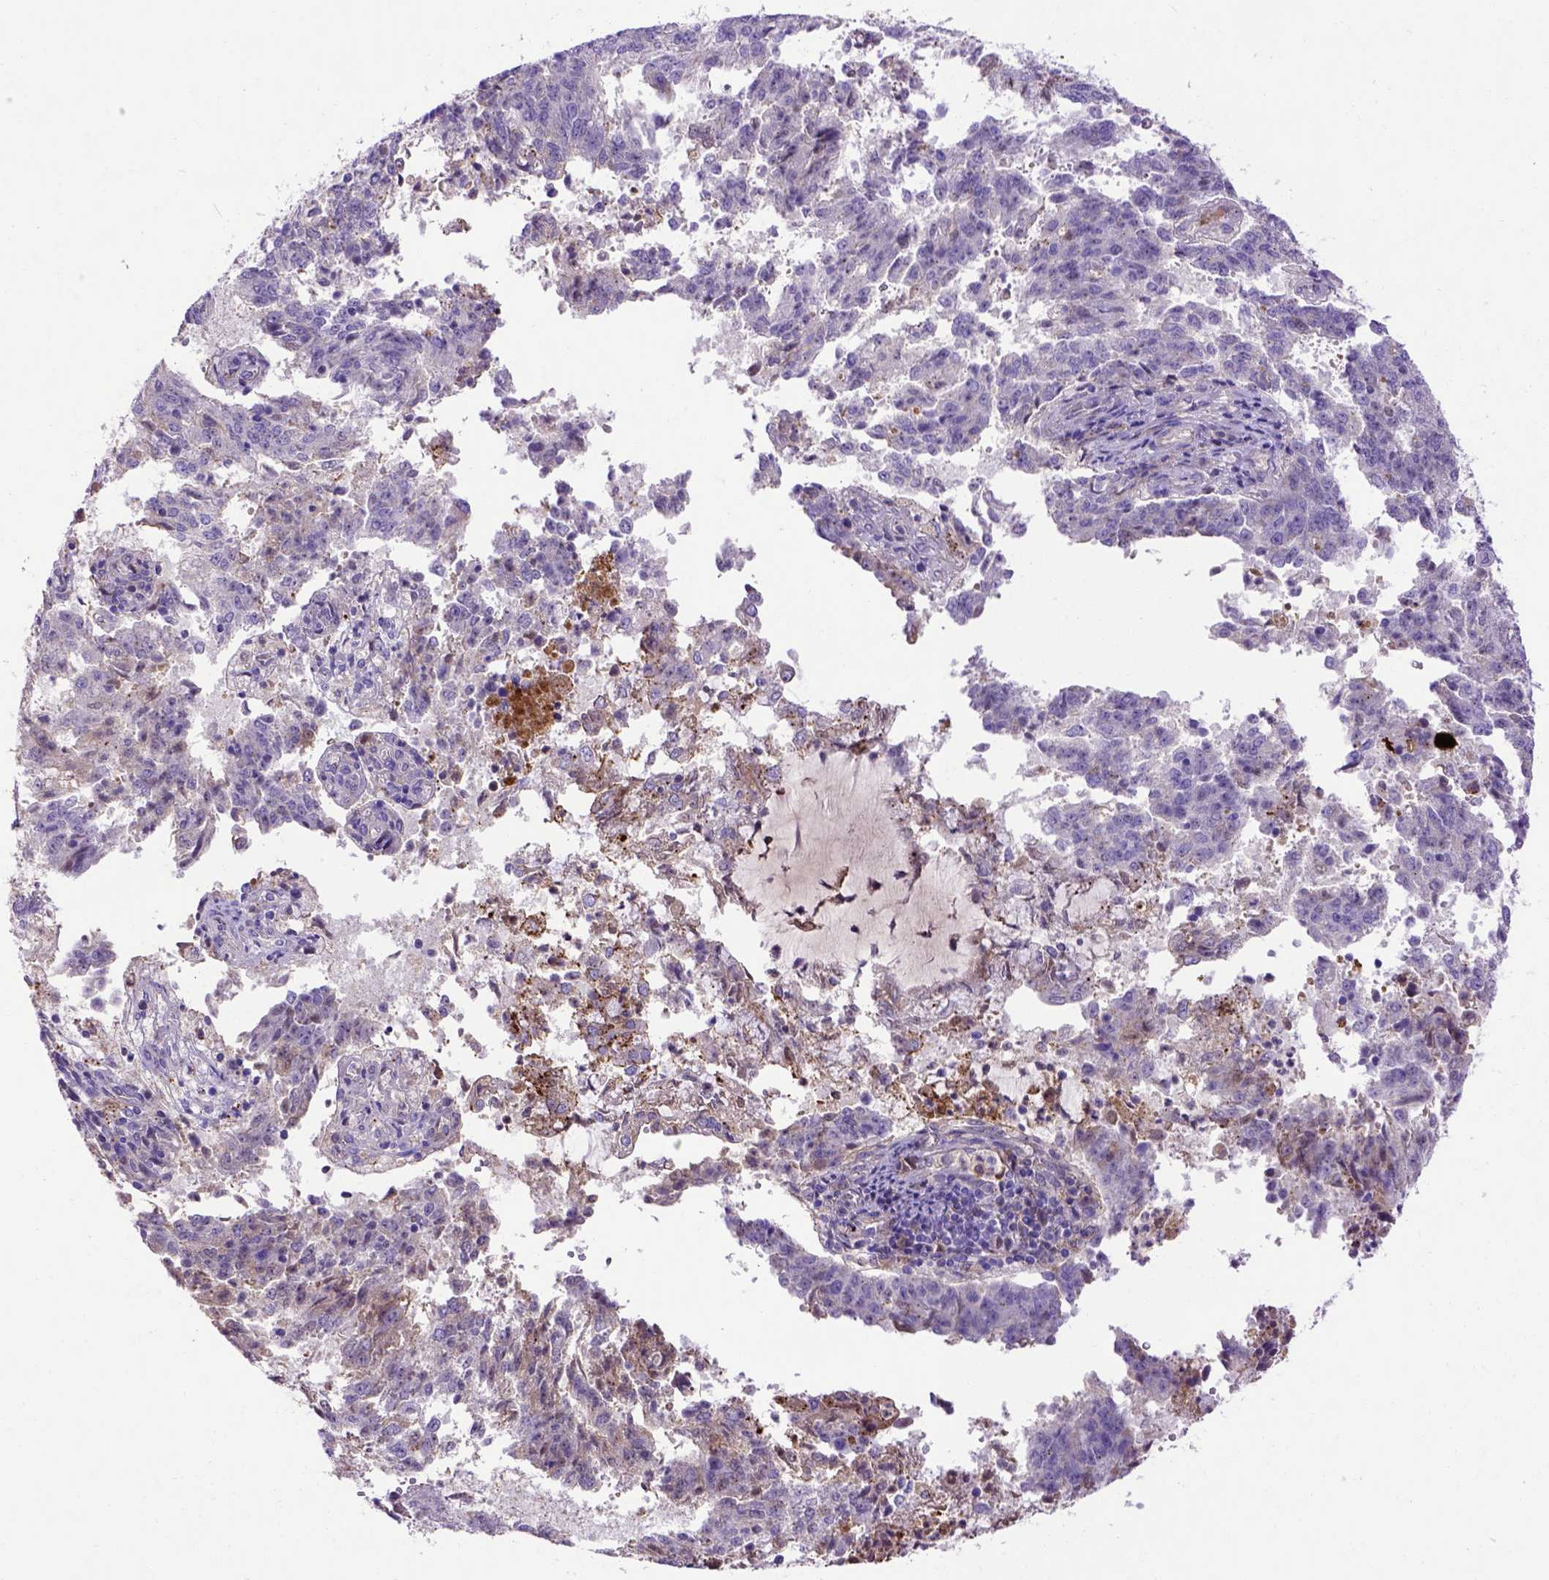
{"staining": {"intensity": "negative", "quantity": "none", "location": "none"}, "tissue": "endometrial cancer", "cell_type": "Tumor cells", "image_type": "cancer", "snomed": [{"axis": "morphology", "description": "Adenocarcinoma, NOS"}, {"axis": "topography", "description": "Endometrium"}], "caption": "Adenocarcinoma (endometrial) was stained to show a protein in brown. There is no significant staining in tumor cells.", "gene": "ADAM12", "patient": {"sex": "female", "age": 82}}